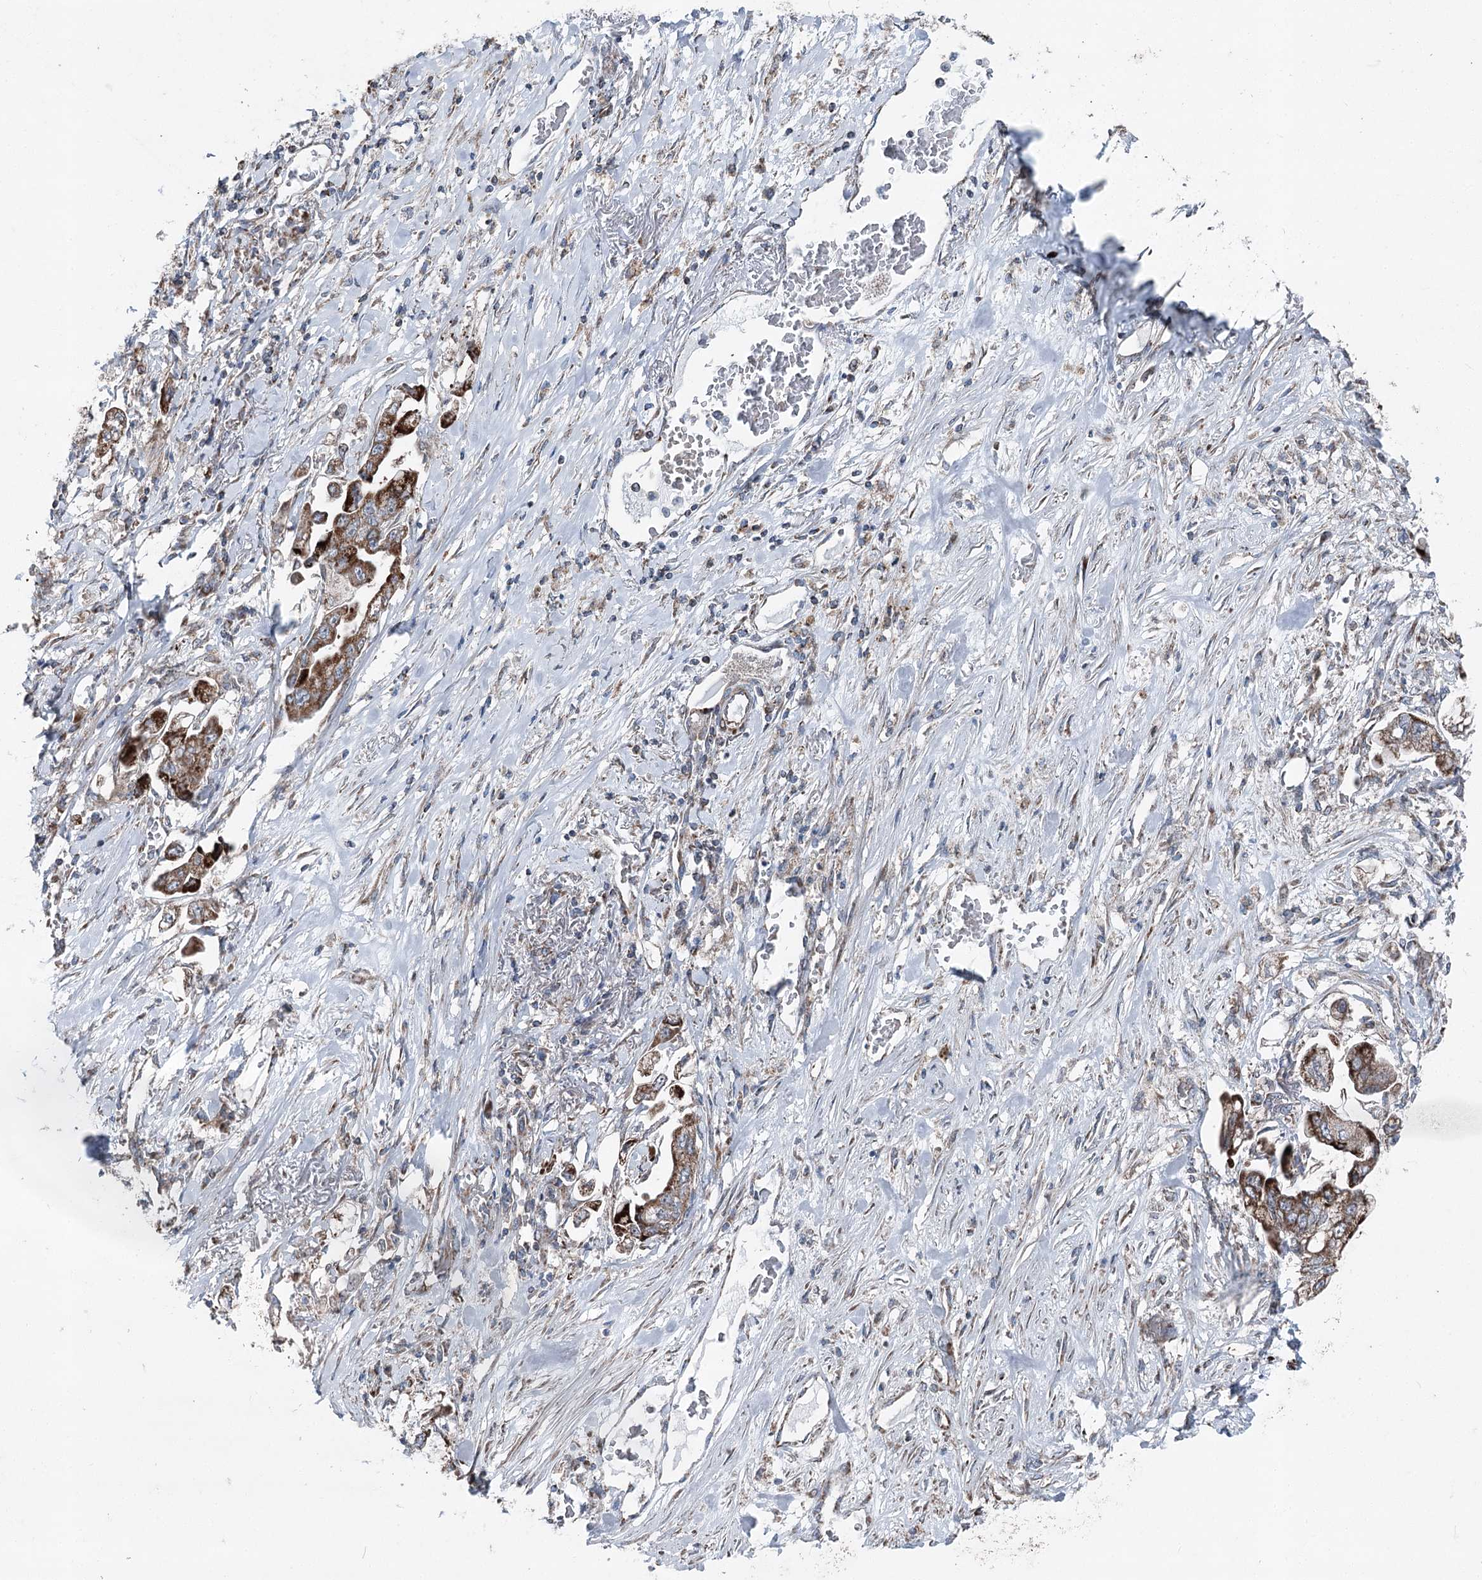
{"staining": {"intensity": "strong", "quantity": ">75%", "location": "cytoplasmic/membranous"}, "tissue": "stomach cancer", "cell_type": "Tumor cells", "image_type": "cancer", "snomed": [{"axis": "morphology", "description": "Adenocarcinoma, NOS"}, {"axis": "topography", "description": "Stomach"}], "caption": "Stomach adenocarcinoma stained with a protein marker shows strong staining in tumor cells.", "gene": "UCN3", "patient": {"sex": "male", "age": 62}}